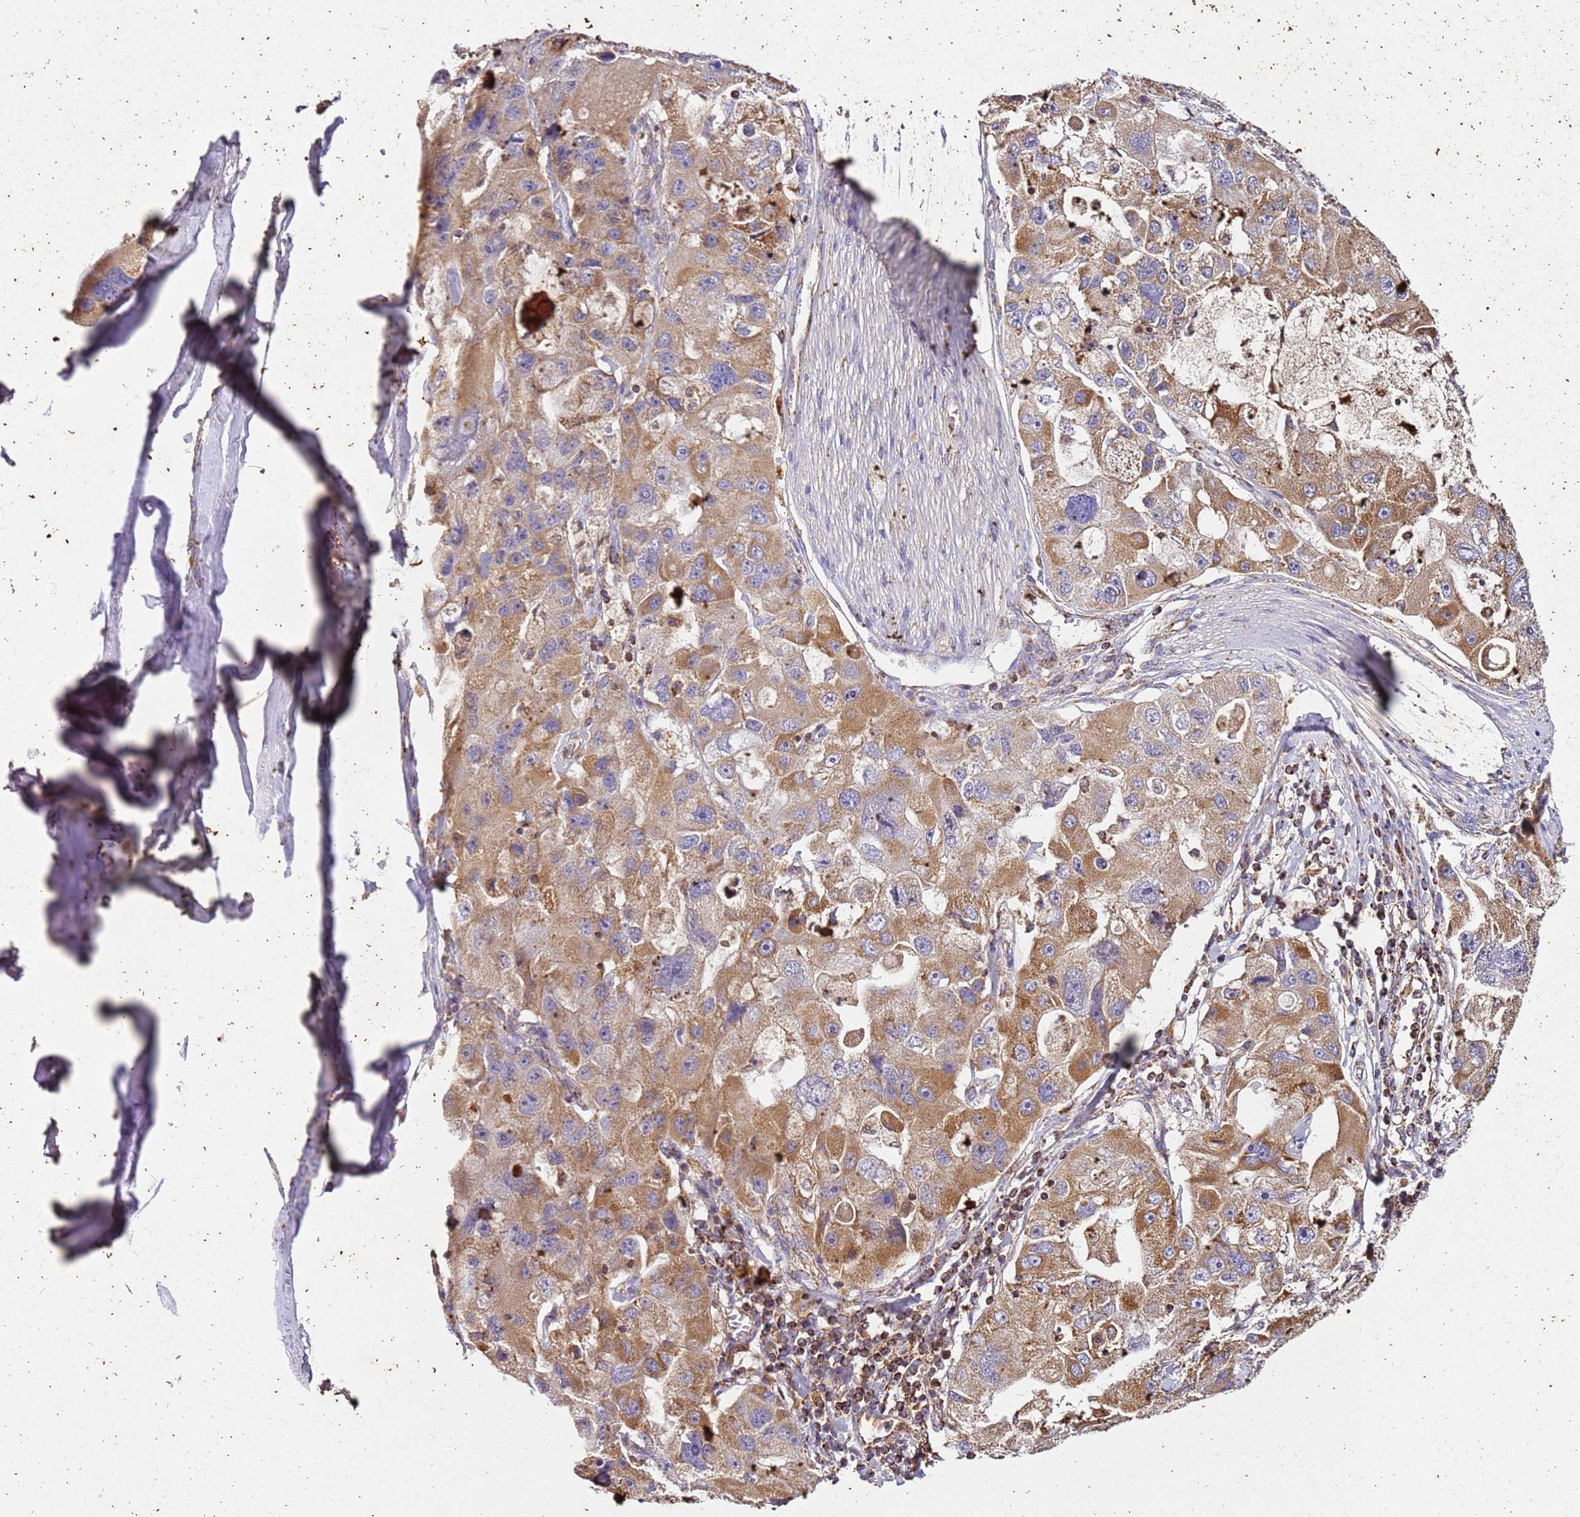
{"staining": {"intensity": "moderate", "quantity": ">75%", "location": "cytoplasmic/membranous"}, "tissue": "lung cancer", "cell_type": "Tumor cells", "image_type": "cancer", "snomed": [{"axis": "morphology", "description": "Adenocarcinoma, NOS"}, {"axis": "topography", "description": "Lung"}], "caption": "A brown stain shows moderate cytoplasmic/membranous expression of a protein in lung cancer tumor cells.", "gene": "RMND5A", "patient": {"sex": "female", "age": 54}}